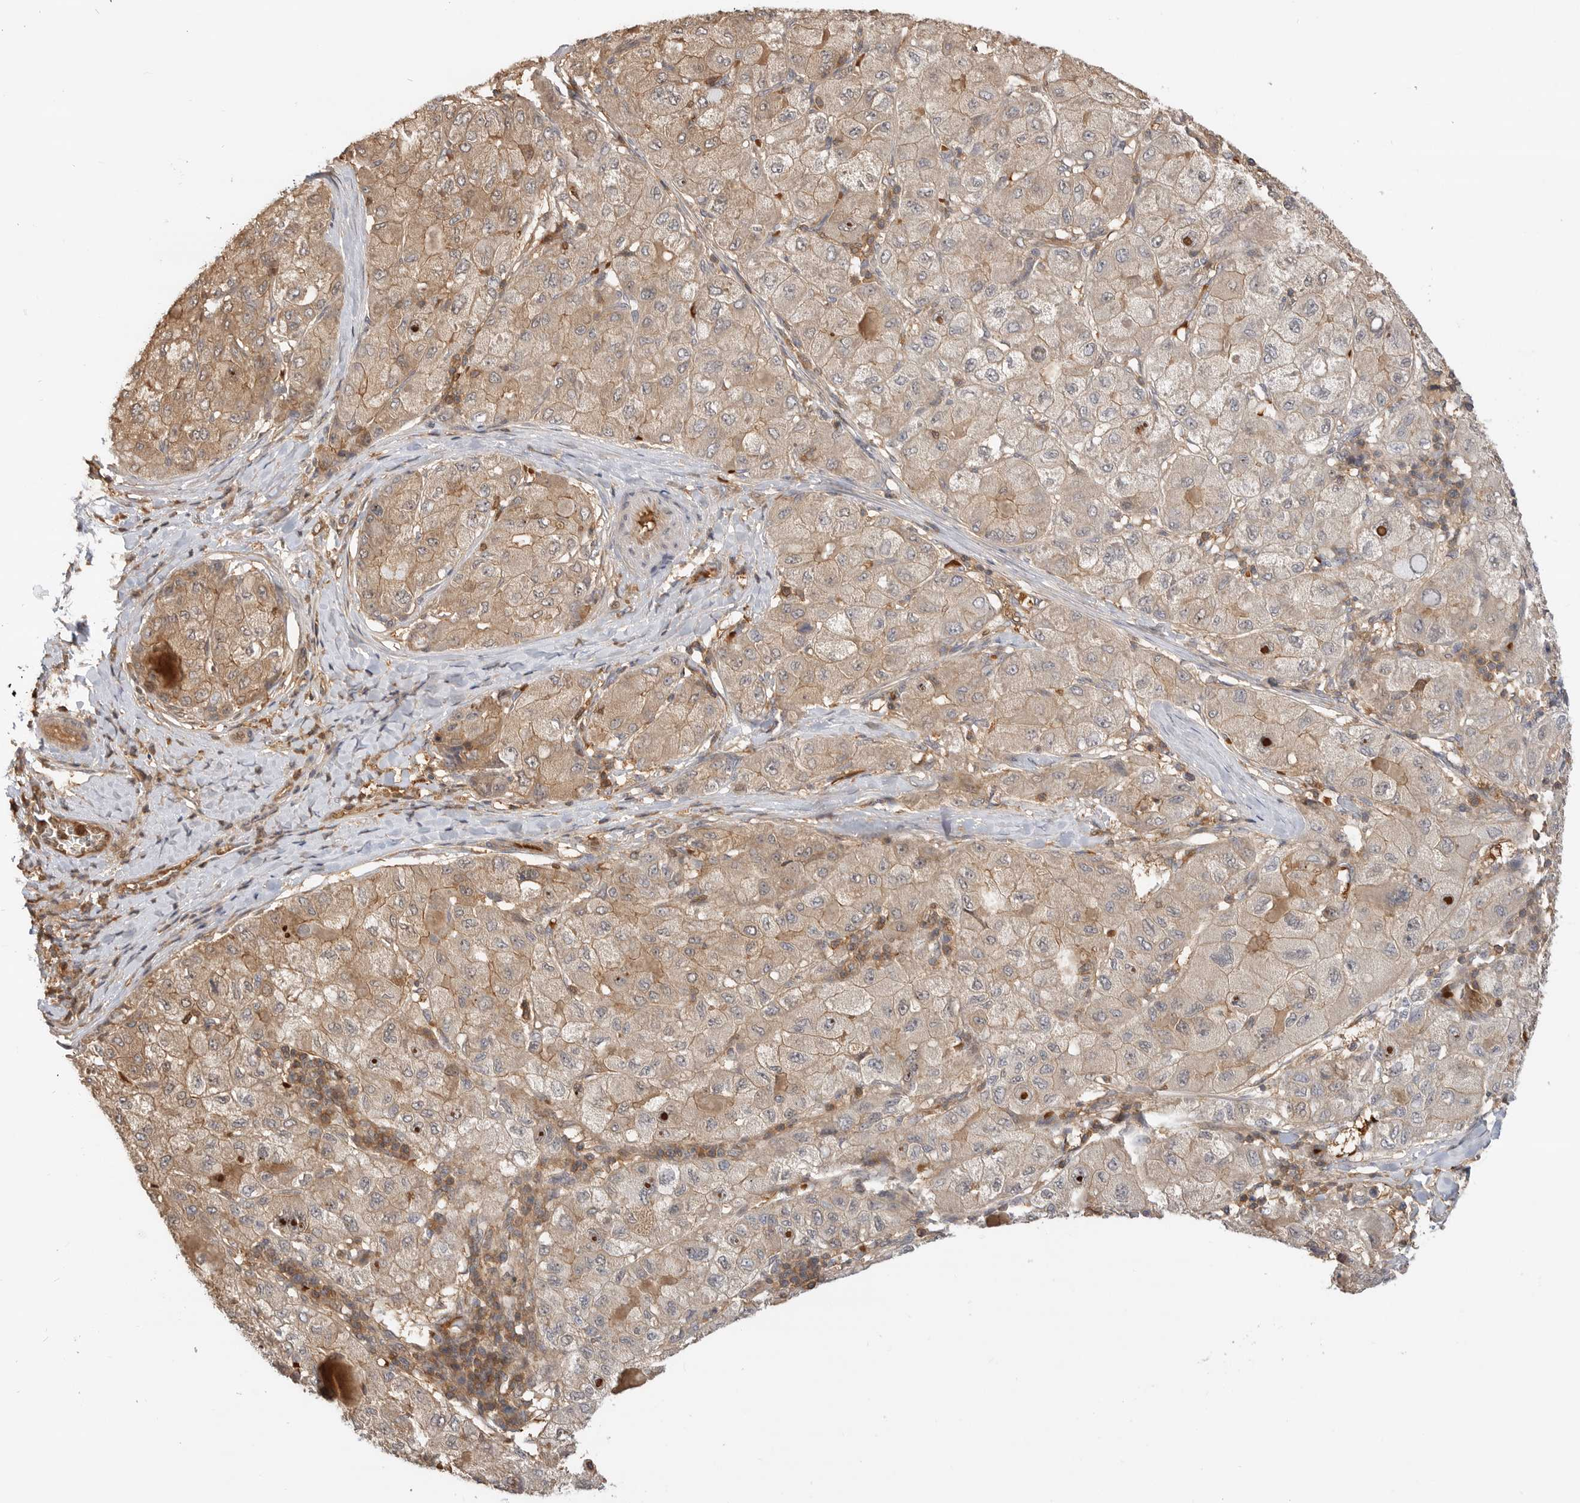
{"staining": {"intensity": "weak", "quantity": ">75%", "location": "cytoplasmic/membranous"}, "tissue": "liver cancer", "cell_type": "Tumor cells", "image_type": "cancer", "snomed": [{"axis": "morphology", "description": "Carcinoma, Hepatocellular, NOS"}, {"axis": "topography", "description": "Liver"}], "caption": "Tumor cells exhibit weak cytoplasmic/membranous staining in approximately >75% of cells in hepatocellular carcinoma (liver).", "gene": "CLDN12", "patient": {"sex": "male", "age": 80}}